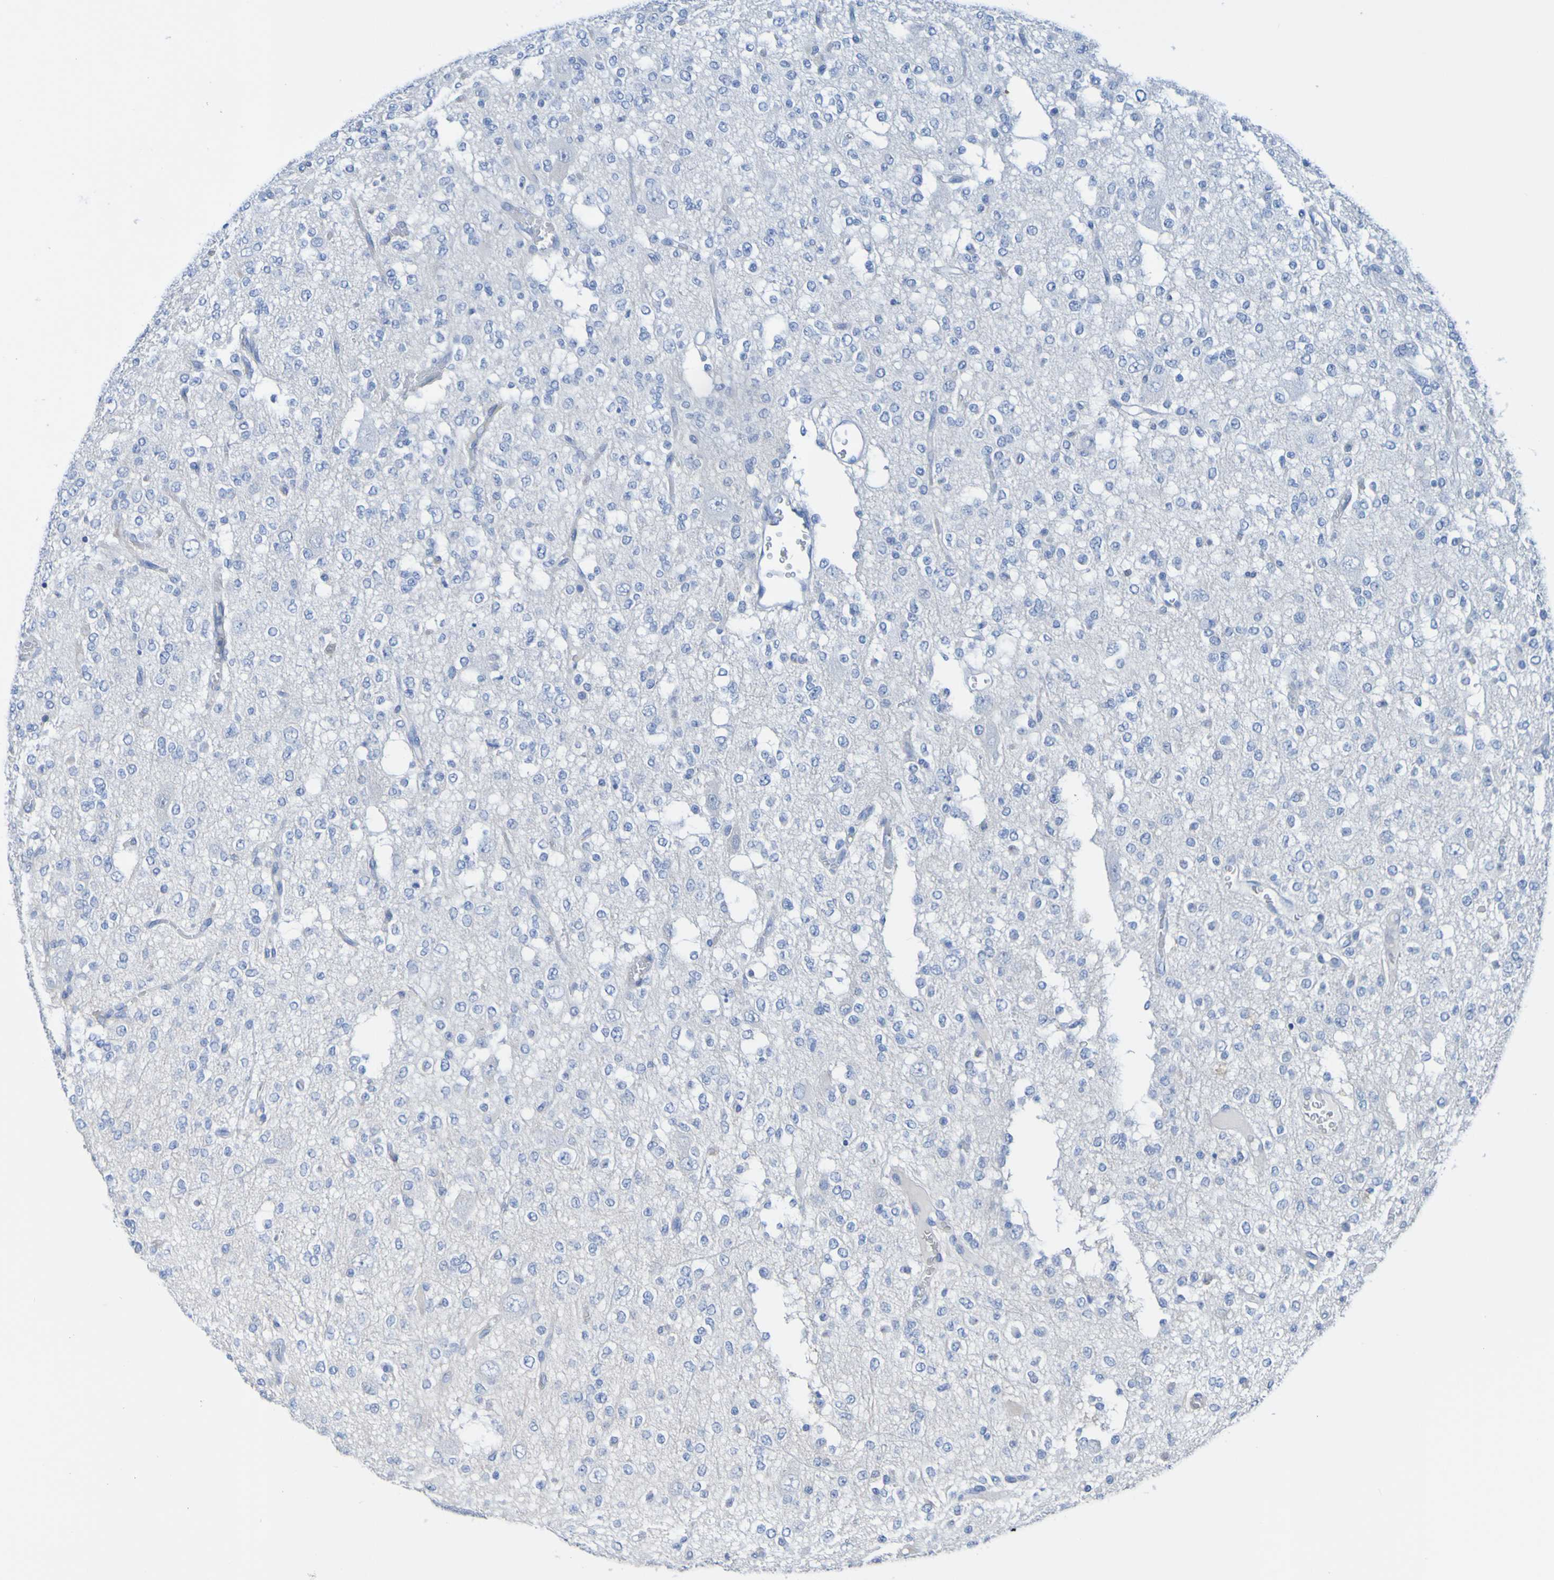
{"staining": {"intensity": "negative", "quantity": "none", "location": "none"}, "tissue": "glioma", "cell_type": "Tumor cells", "image_type": "cancer", "snomed": [{"axis": "morphology", "description": "Glioma, malignant, Low grade"}, {"axis": "topography", "description": "Brain"}], "caption": "This is a micrograph of IHC staining of glioma, which shows no positivity in tumor cells.", "gene": "ACMSD", "patient": {"sex": "male", "age": 38}}